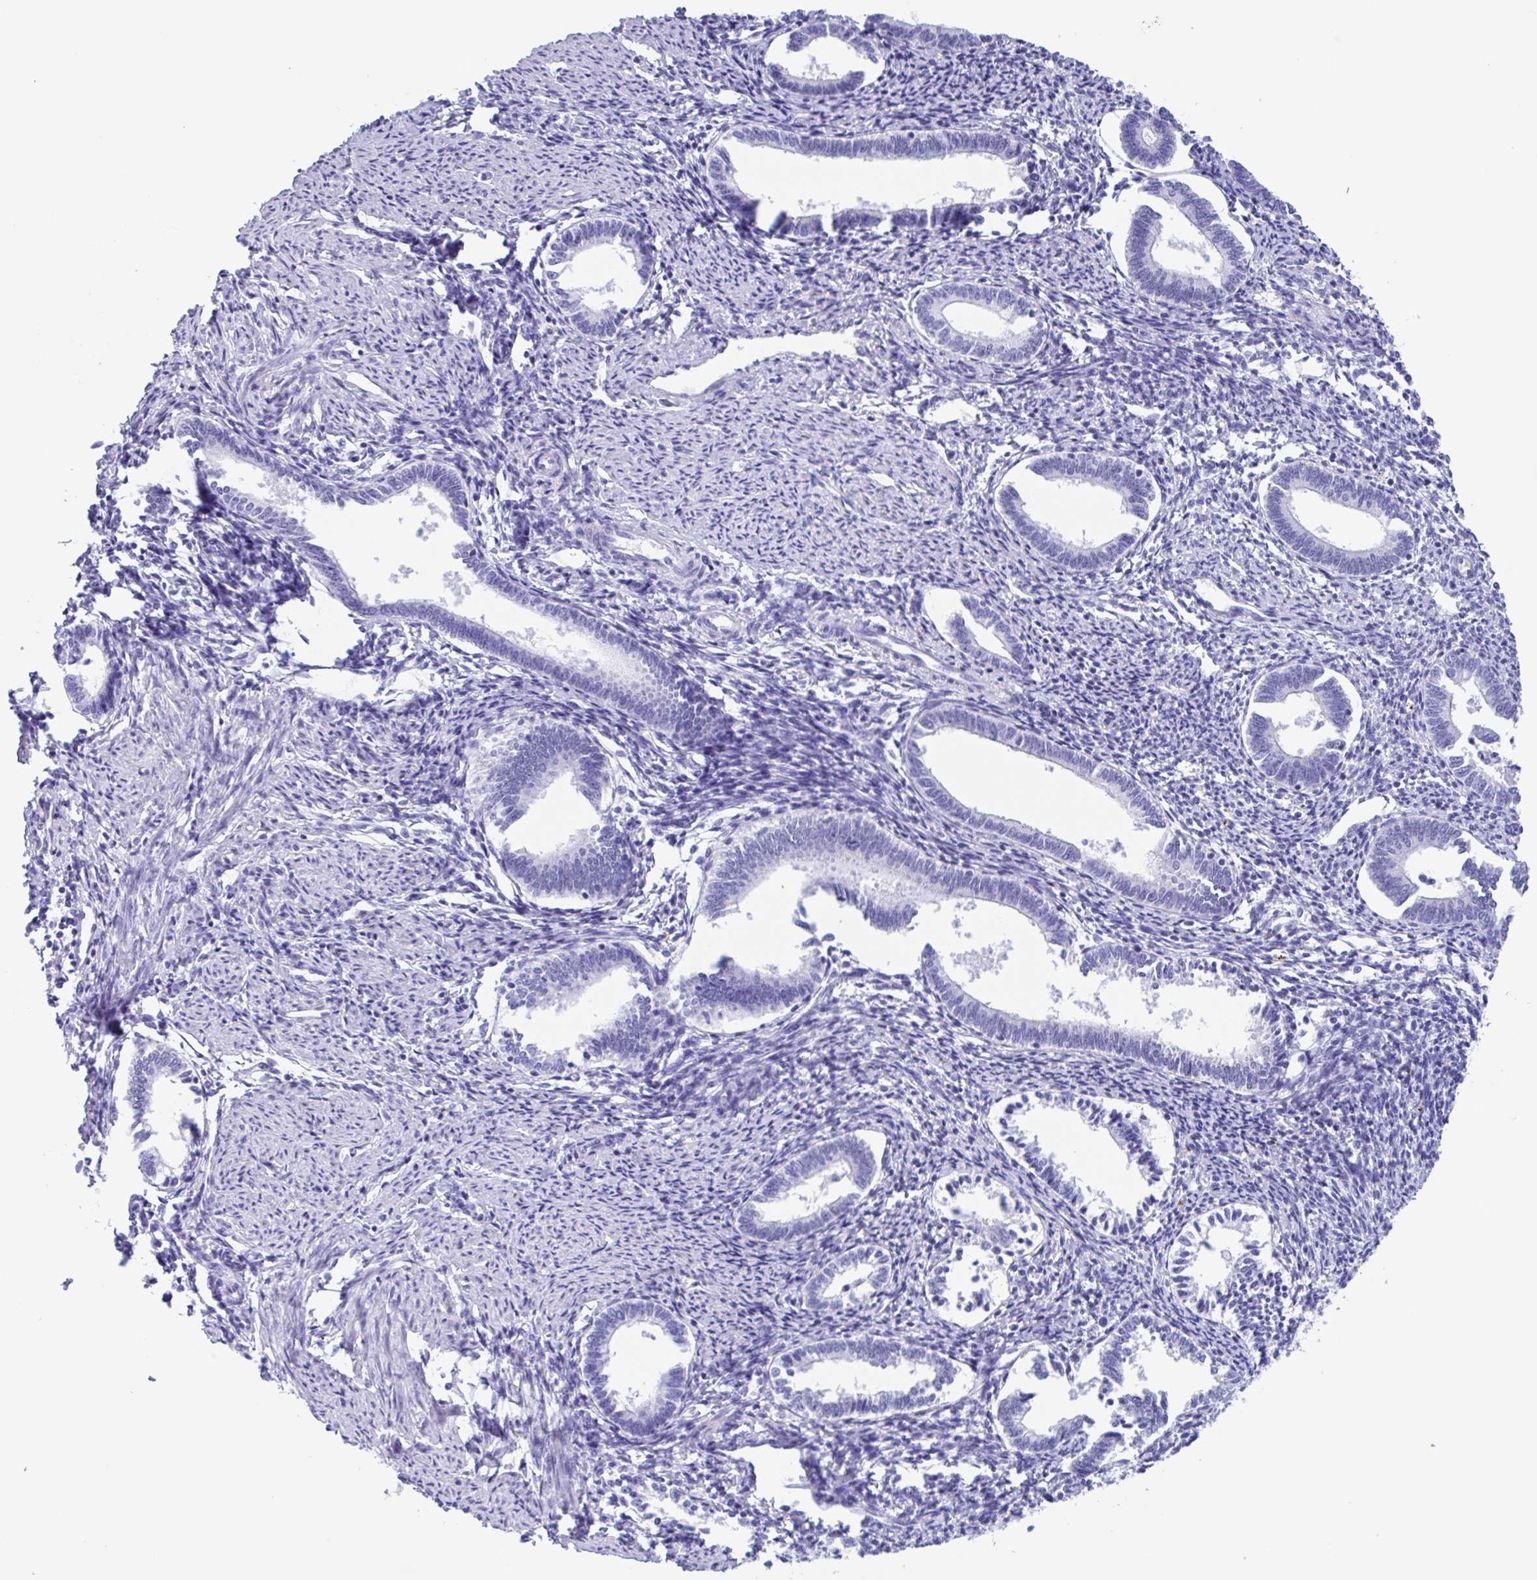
{"staining": {"intensity": "negative", "quantity": "none", "location": "none"}, "tissue": "endometrium", "cell_type": "Cells in endometrial stroma", "image_type": "normal", "snomed": [{"axis": "morphology", "description": "Normal tissue, NOS"}, {"axis": "topography", "description": "Endometrium"}], "caption": "This is a photomicrograph of IHC staining of unremarkable endometrium, which shows no expression in cells in endometrial stroma.", "gene": "ZNF850", "patient": {"sex": "female", "age": 41}}